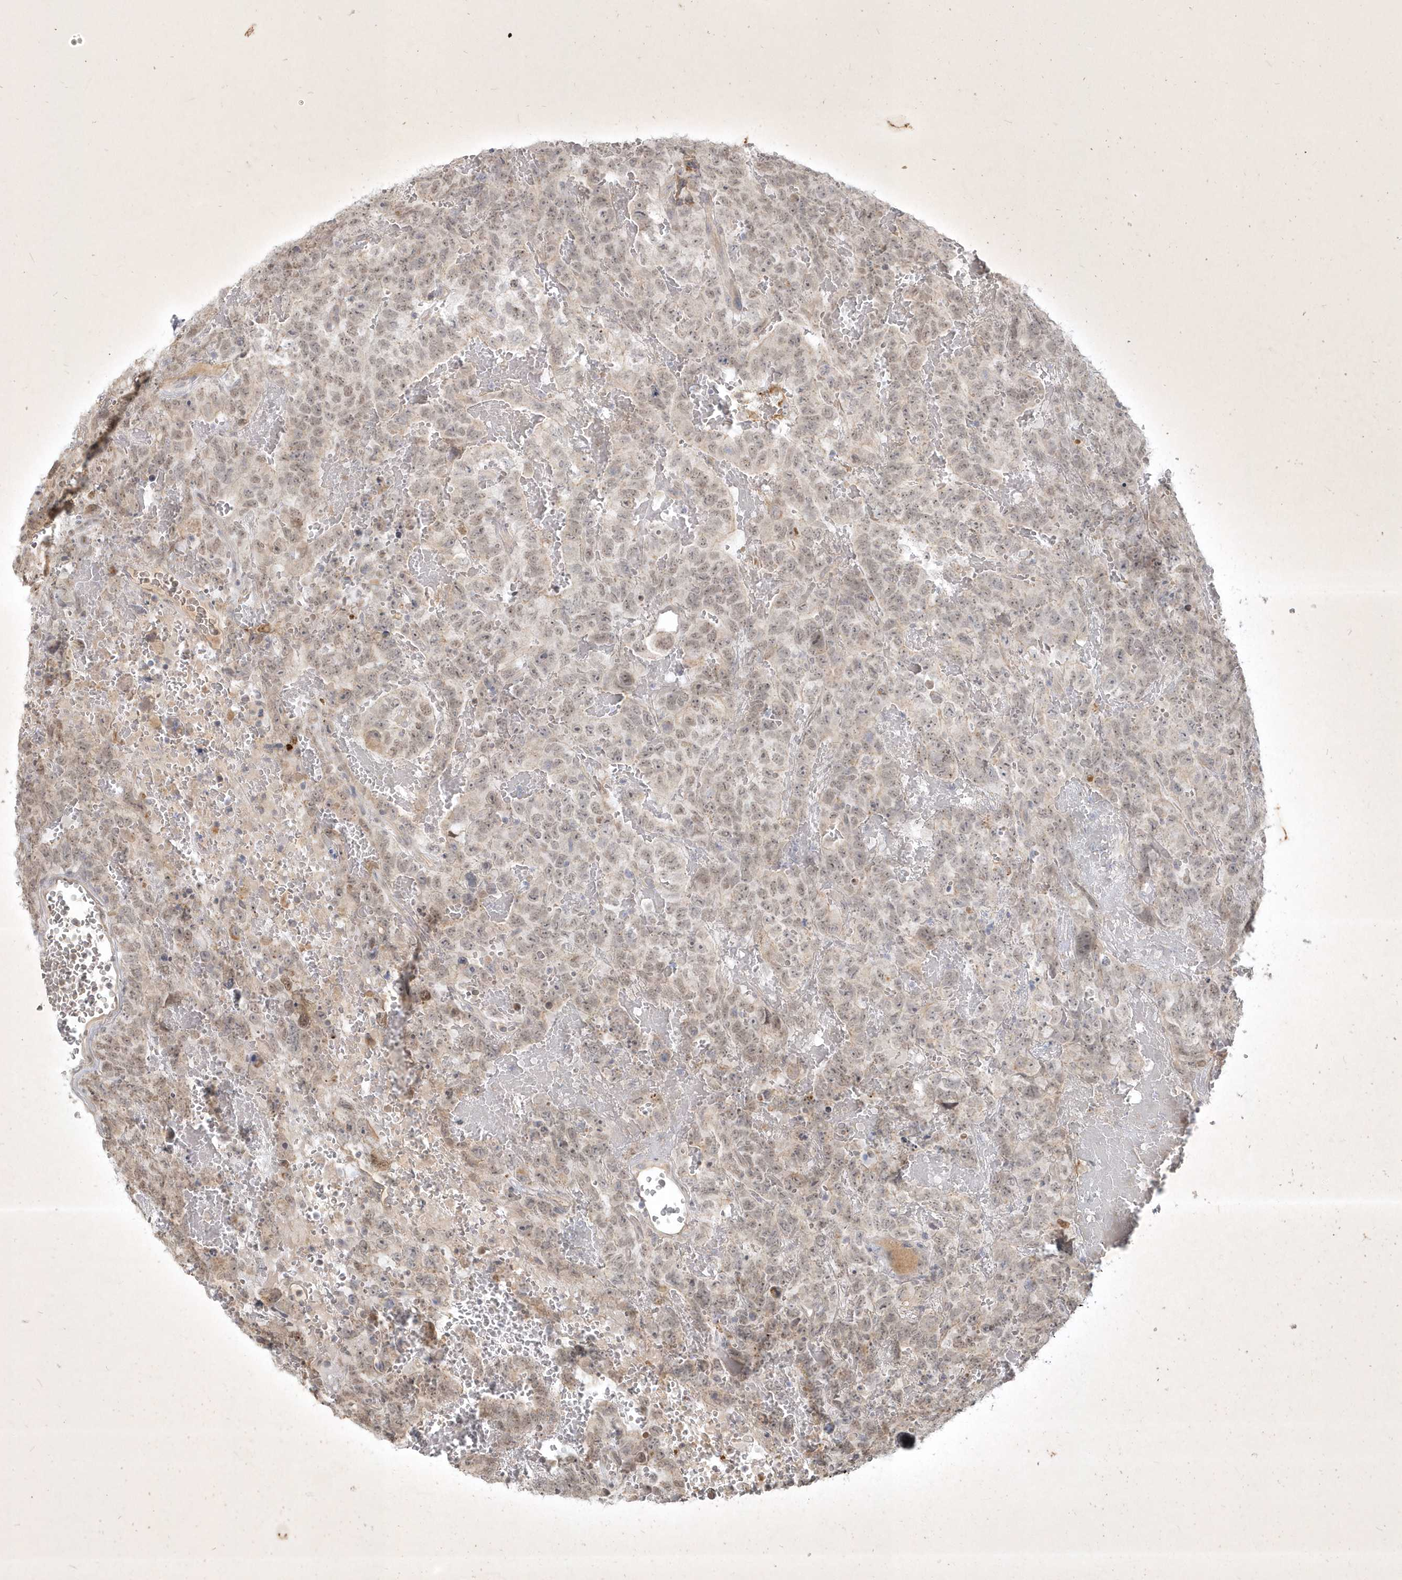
{"staining": {"intensity": "weak", "quantity": ">75%", "location": "nuclear"}, "tissue": "testis cancer", "cell_type": "Tumor cells", "image_type": "cancer", "snomed": [{"axis": "morphology", "description": "Carcinoma, Embryonal, NOS"}, {"axis": "topography", "description": "Testis"}], "caption": "Immunohistochemical staining of human testis cancer demonstrates low levels of weak nuclear protein positivity in approximately >75% of tumor cells.", "gene": "BOD1", "patient": {"sex": "male", "age": 45}}